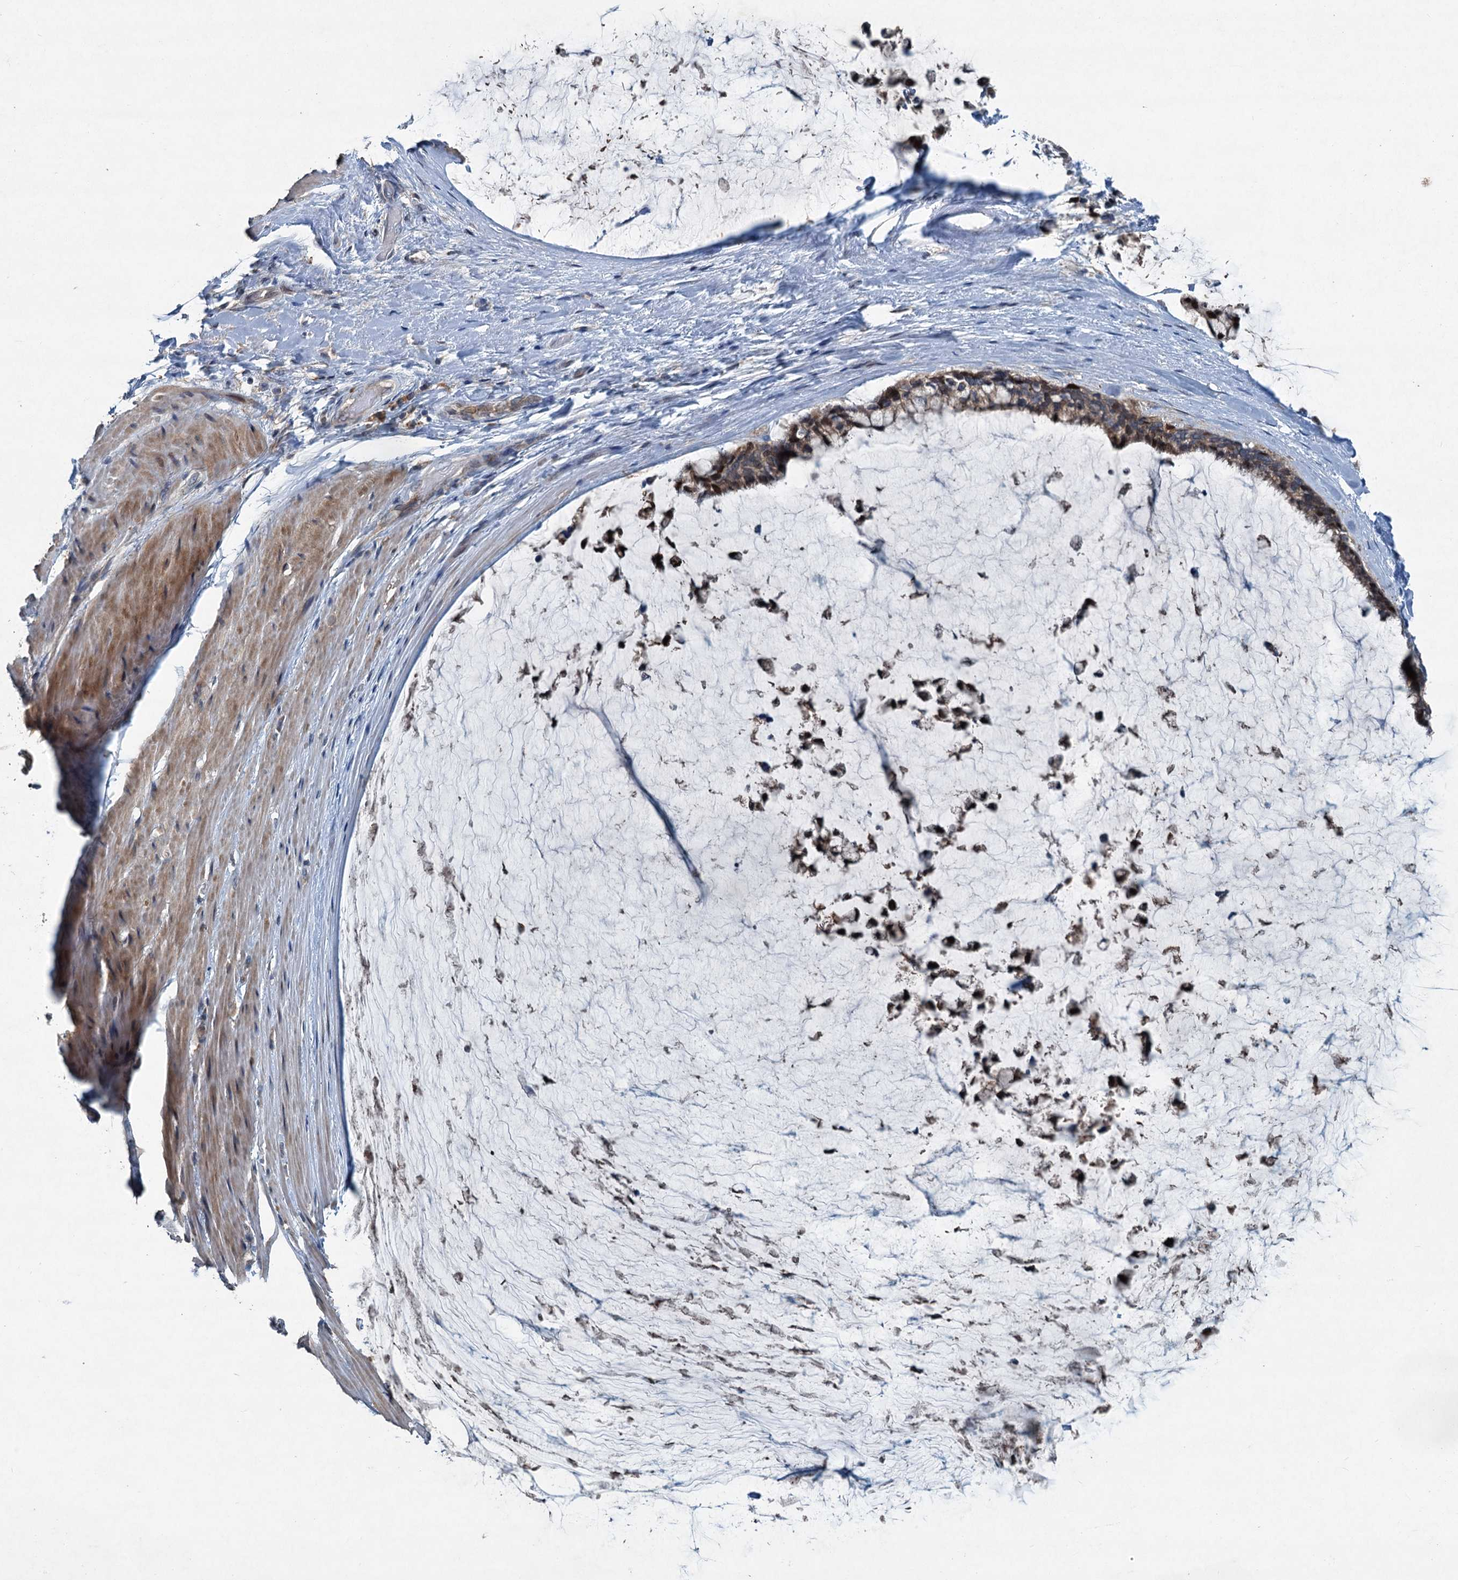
{"staining": {"intensity": "moderate", "quantity": "25%-75%", "location": "cytoplasmic/membranous,nuclear"}, "tissue": "ovarian cancer", "cell_type": "Tumor cells", "image_type": "cancer", "snomed": [{"axis": "morphology", "description": "Cystadenocarcinoma, mucinous, NOS"}, {"axis": "topography", "description": "Ovary"}], "caption": "This image demonstrates mucinous cystadenocarcinoma (ovarian) stained with immunohistochemistry (IHC) to label a protein in brown. The cytoplasmic/membranous and nuclear of tumor cells show moderate positivity for the protein. Nuclei are counter-stained blue.", "gene": "TAPBPL", "patient": {"sex": "female", "age": 39}}